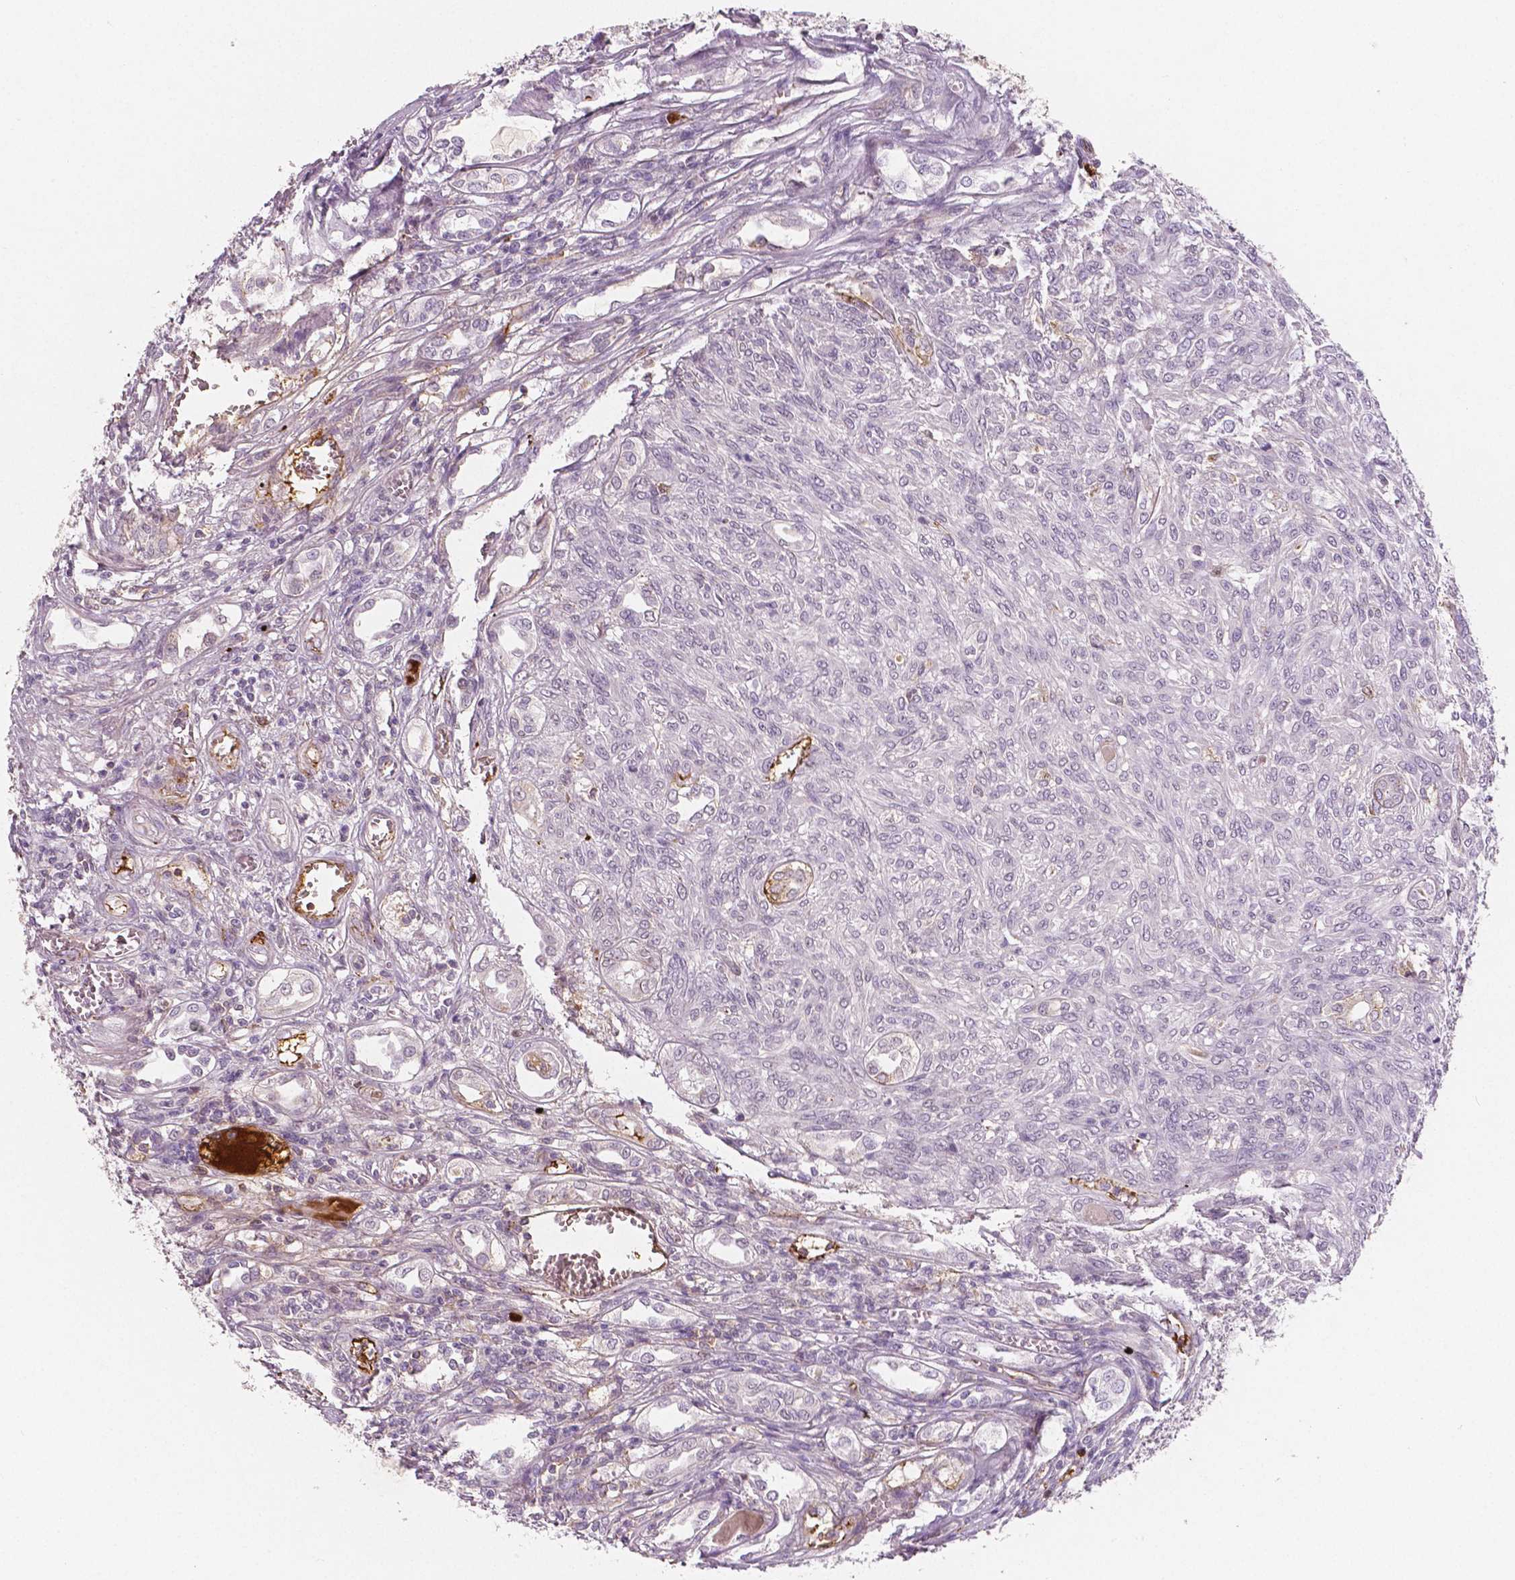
{"staining": {"intensity": "negative", "quantity": "none", "location": "none"}, "tissue": "renal cancer", "cell_type": "Tumor cells", "image_type": "cancer", "snomed": [{"axis": "morphology", "description": "Adenocarcinoma, NOS"}, {"axis": "topography", "description": "Kidney"}], "caption": "This is an immunohistochemistry photomicrograph of human renal cancer (adenocarcinoma). There is no expression in tumor cells.", "gene": "APOA4", "patient": {"sex": "male", "age": 58}}